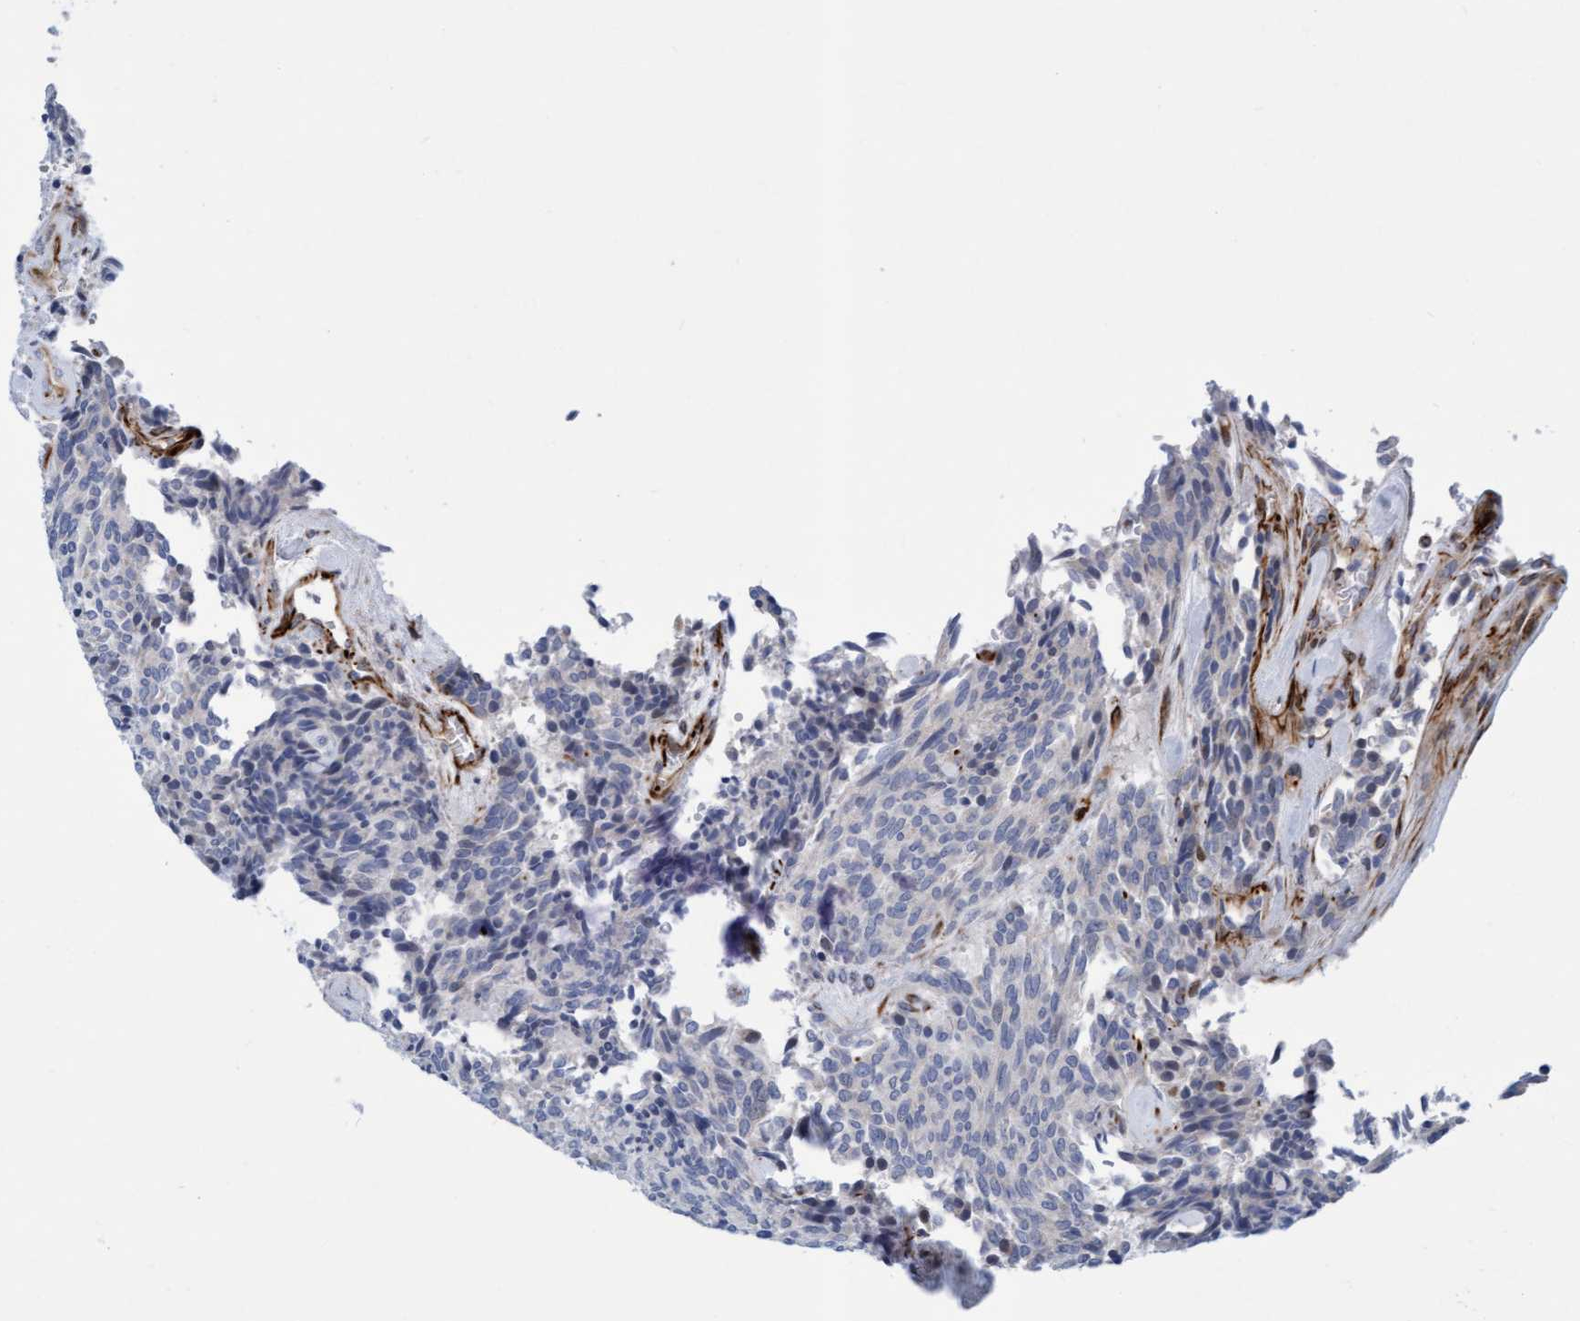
{"staining": {"intensity": "negative", "quantity": "none", "location": "none"}, "tissue": "carcinoid", "cell_type": "Tumor cells", "image_type": "cancer", "snomed": [{"axis": "morphology", "description": "Carcinoid, malignant, NOS"}, {"axis": "topography", "description": "Pancreas"}], "caption": "Immunohistochemical staining of human carcinoid (malignant) demonstrates no significant staining in tumor cells.", "gene": "POLG2", "patient": {"sex": "female", "age": 54}}